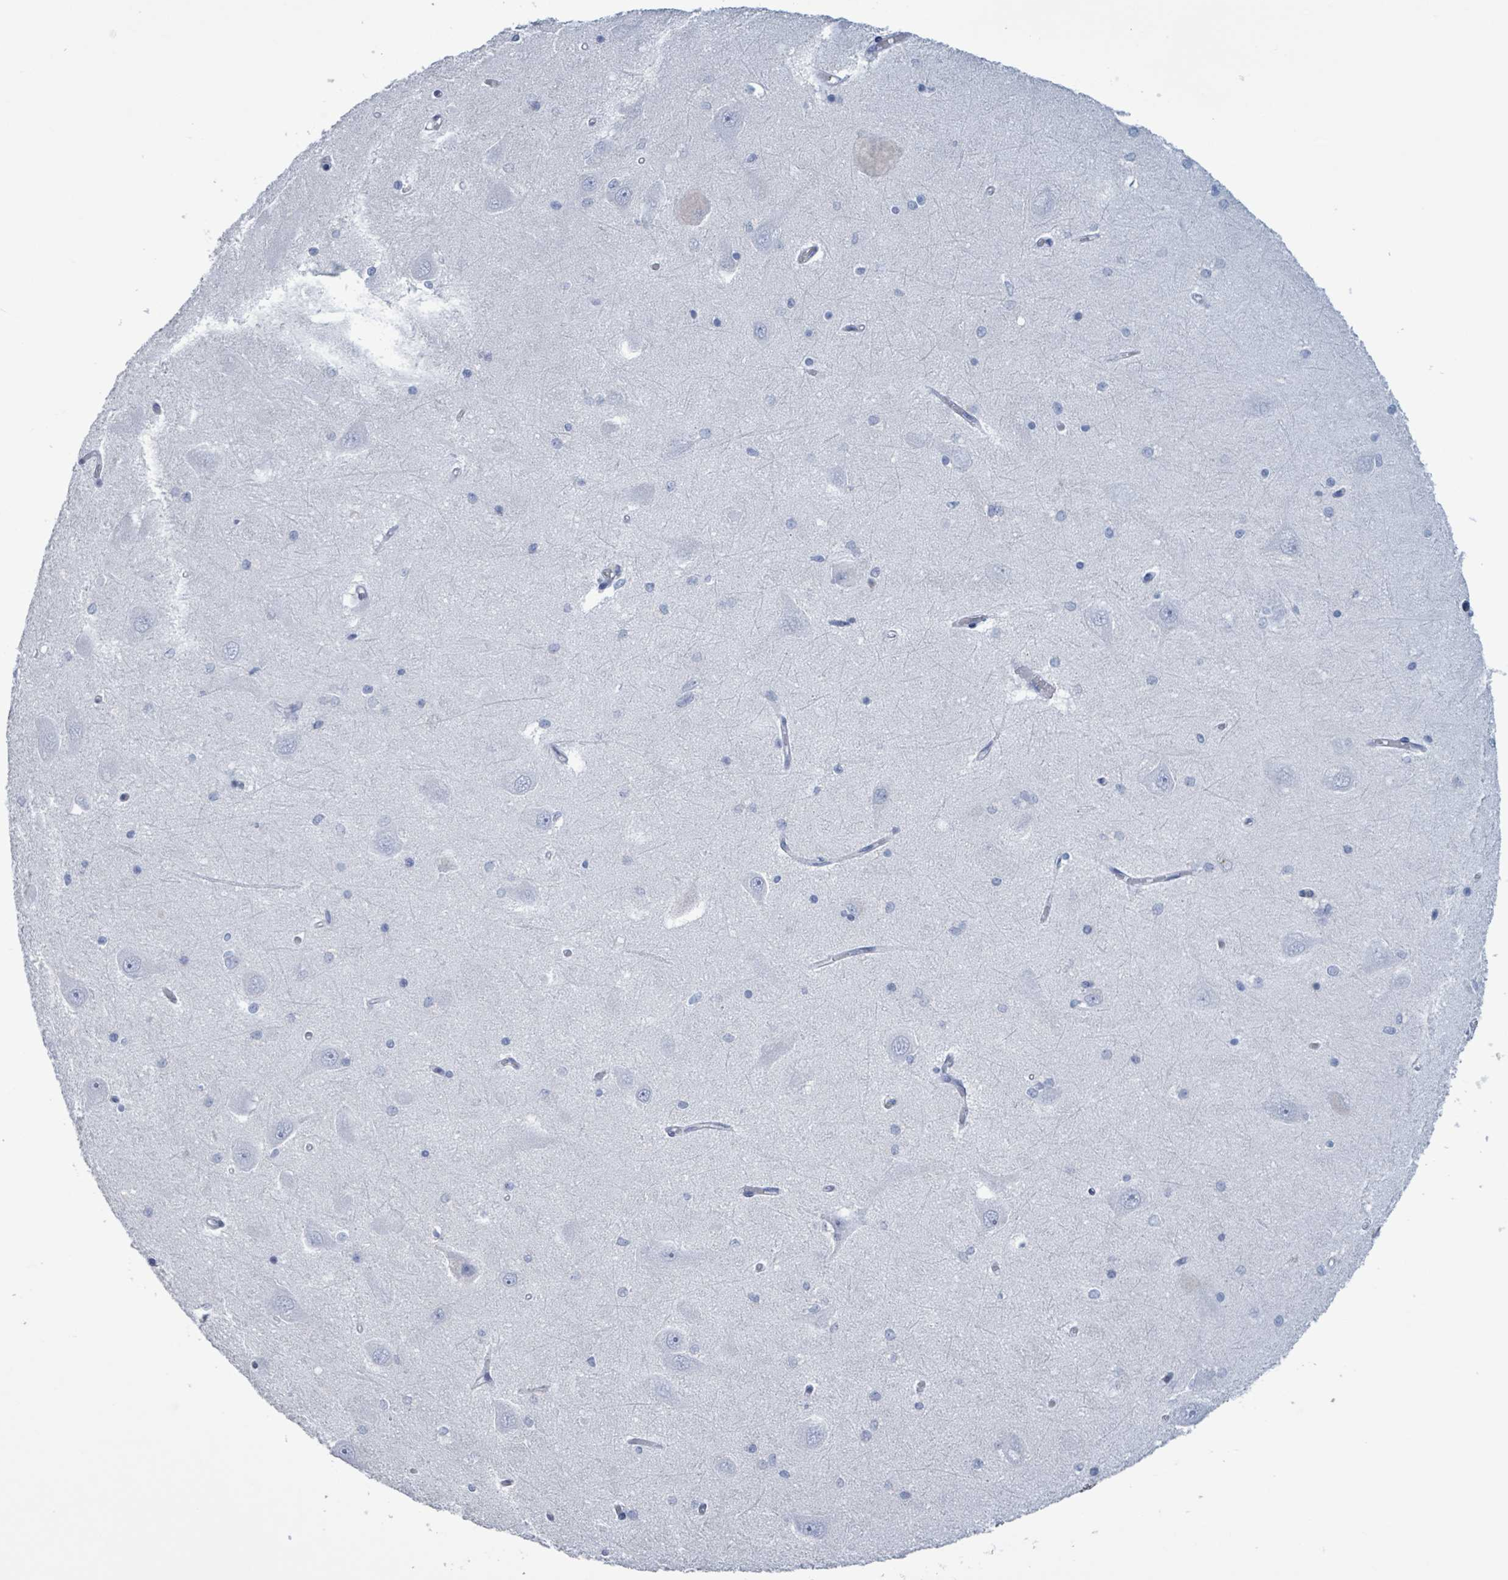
{"staining": {"intensity": "negative", "quantity": "none", "location": "none"}, "tissue": "hippocampus", "cell_type": "Glial cells", "image_type": "normal", "snomed": [{"axis": "morphology", "description": "Normal tissue, NOS"}, {"axis": "topography", "description": "Hippocampus"}], "caption": "This is an immunohistochemistry micrograph of unremarkable human hippocampus. There is no staining in glial cells.", "gene": "CT45A10", "patient": {"sex": "male", "age": 45}}